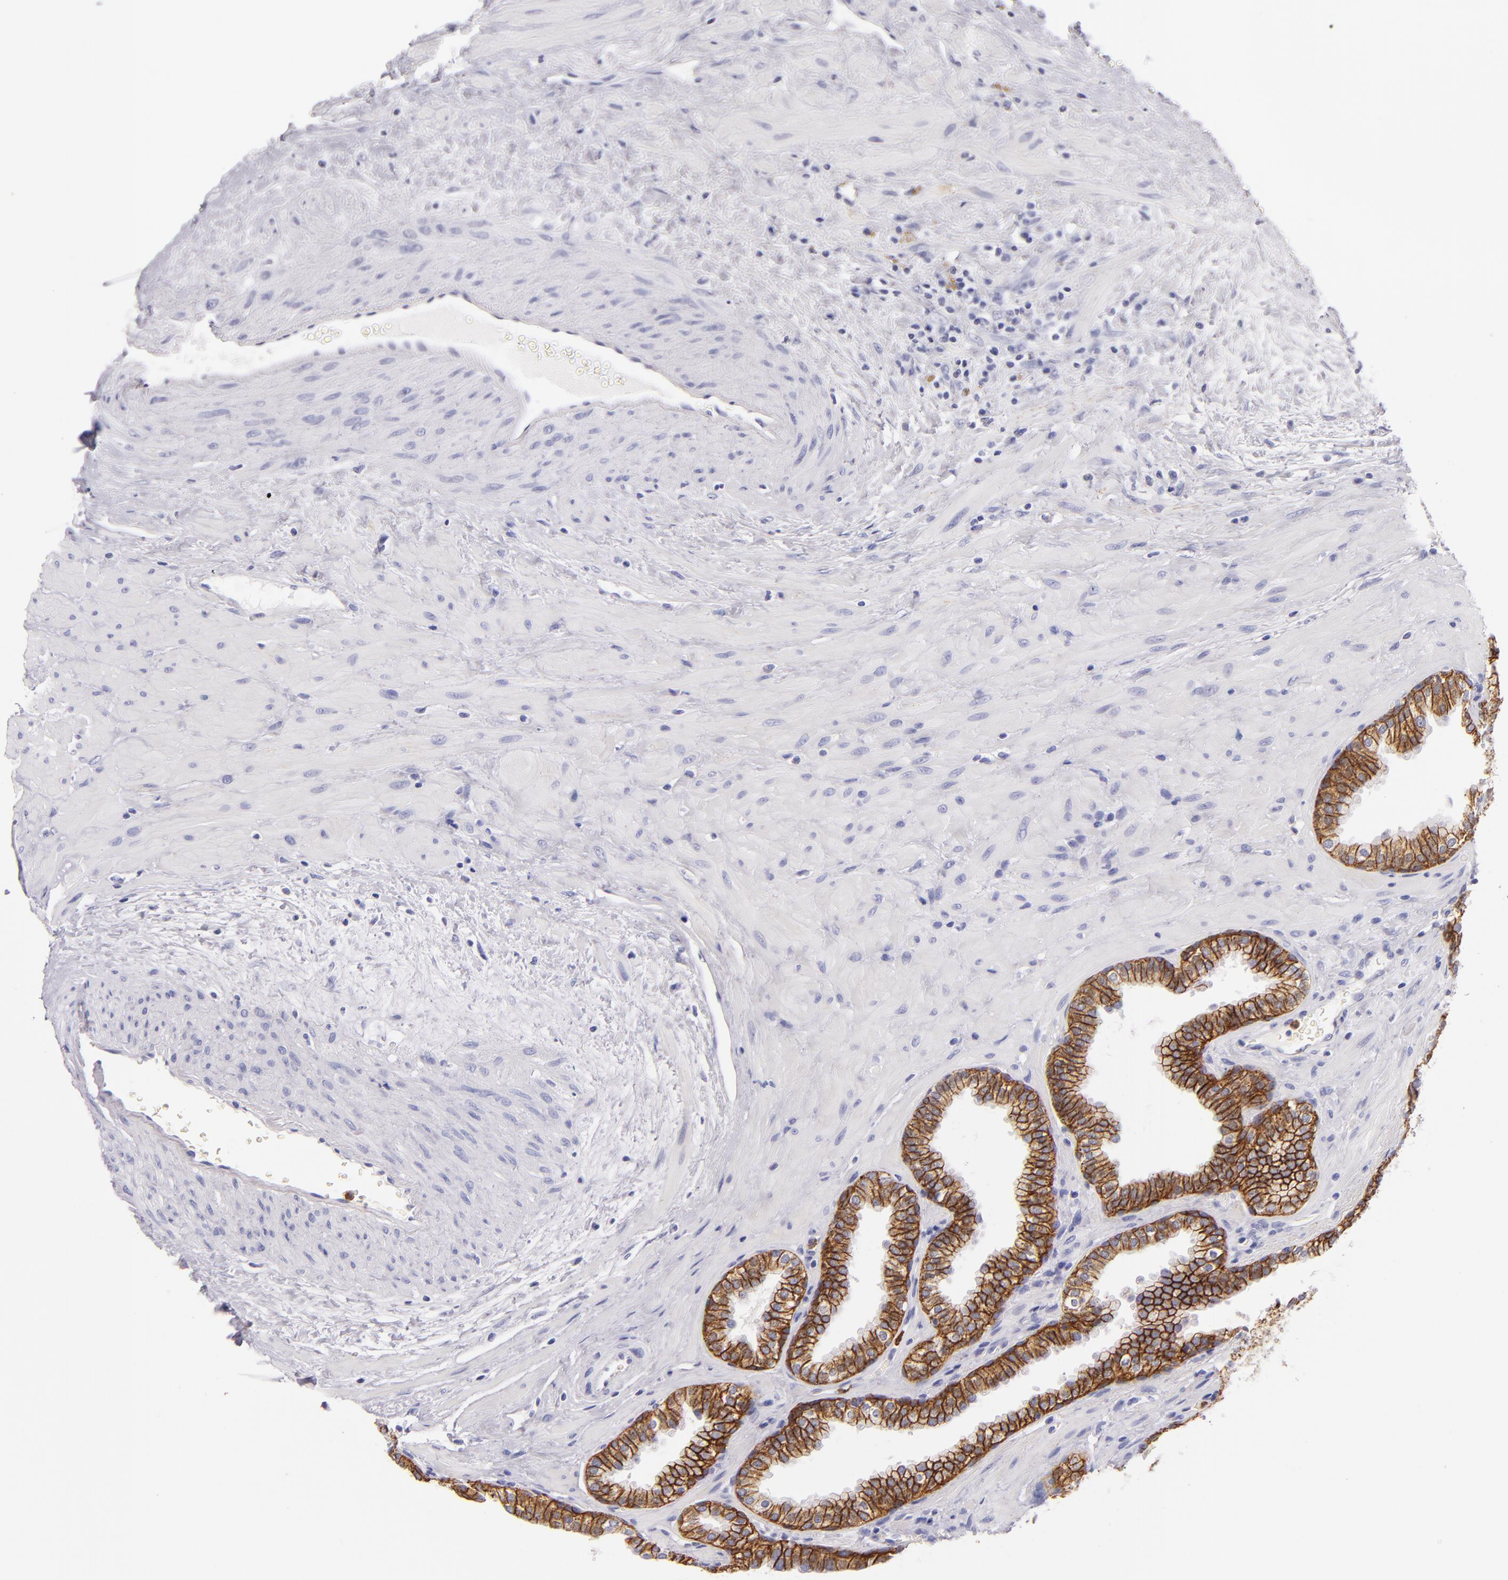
{"staining": {"intensity": "strong", "quantity": ">75%", "location": "cytoplasmic/membranous"}, "tissue": "prostate", "cell_type": "Glandular cells", "image_type": "normal", "snomed": [{"axis": "morphology", "description": "Normal tissue, NOS"}, {"axis": "topography", "description": "Prostate"}], "caption": "A brown stain highlights strong cytoplasmic/membranous expression of a protein in glandular cells of benign human prostate. The staining is performed using DAB (3,3'-diaminobenzidine) brown chromogen to label protein expression. The nuclei are counter-stained blue using hematoxylin.", "gene": "CDH3", "patient": {"sex": "male", "age": 51}}